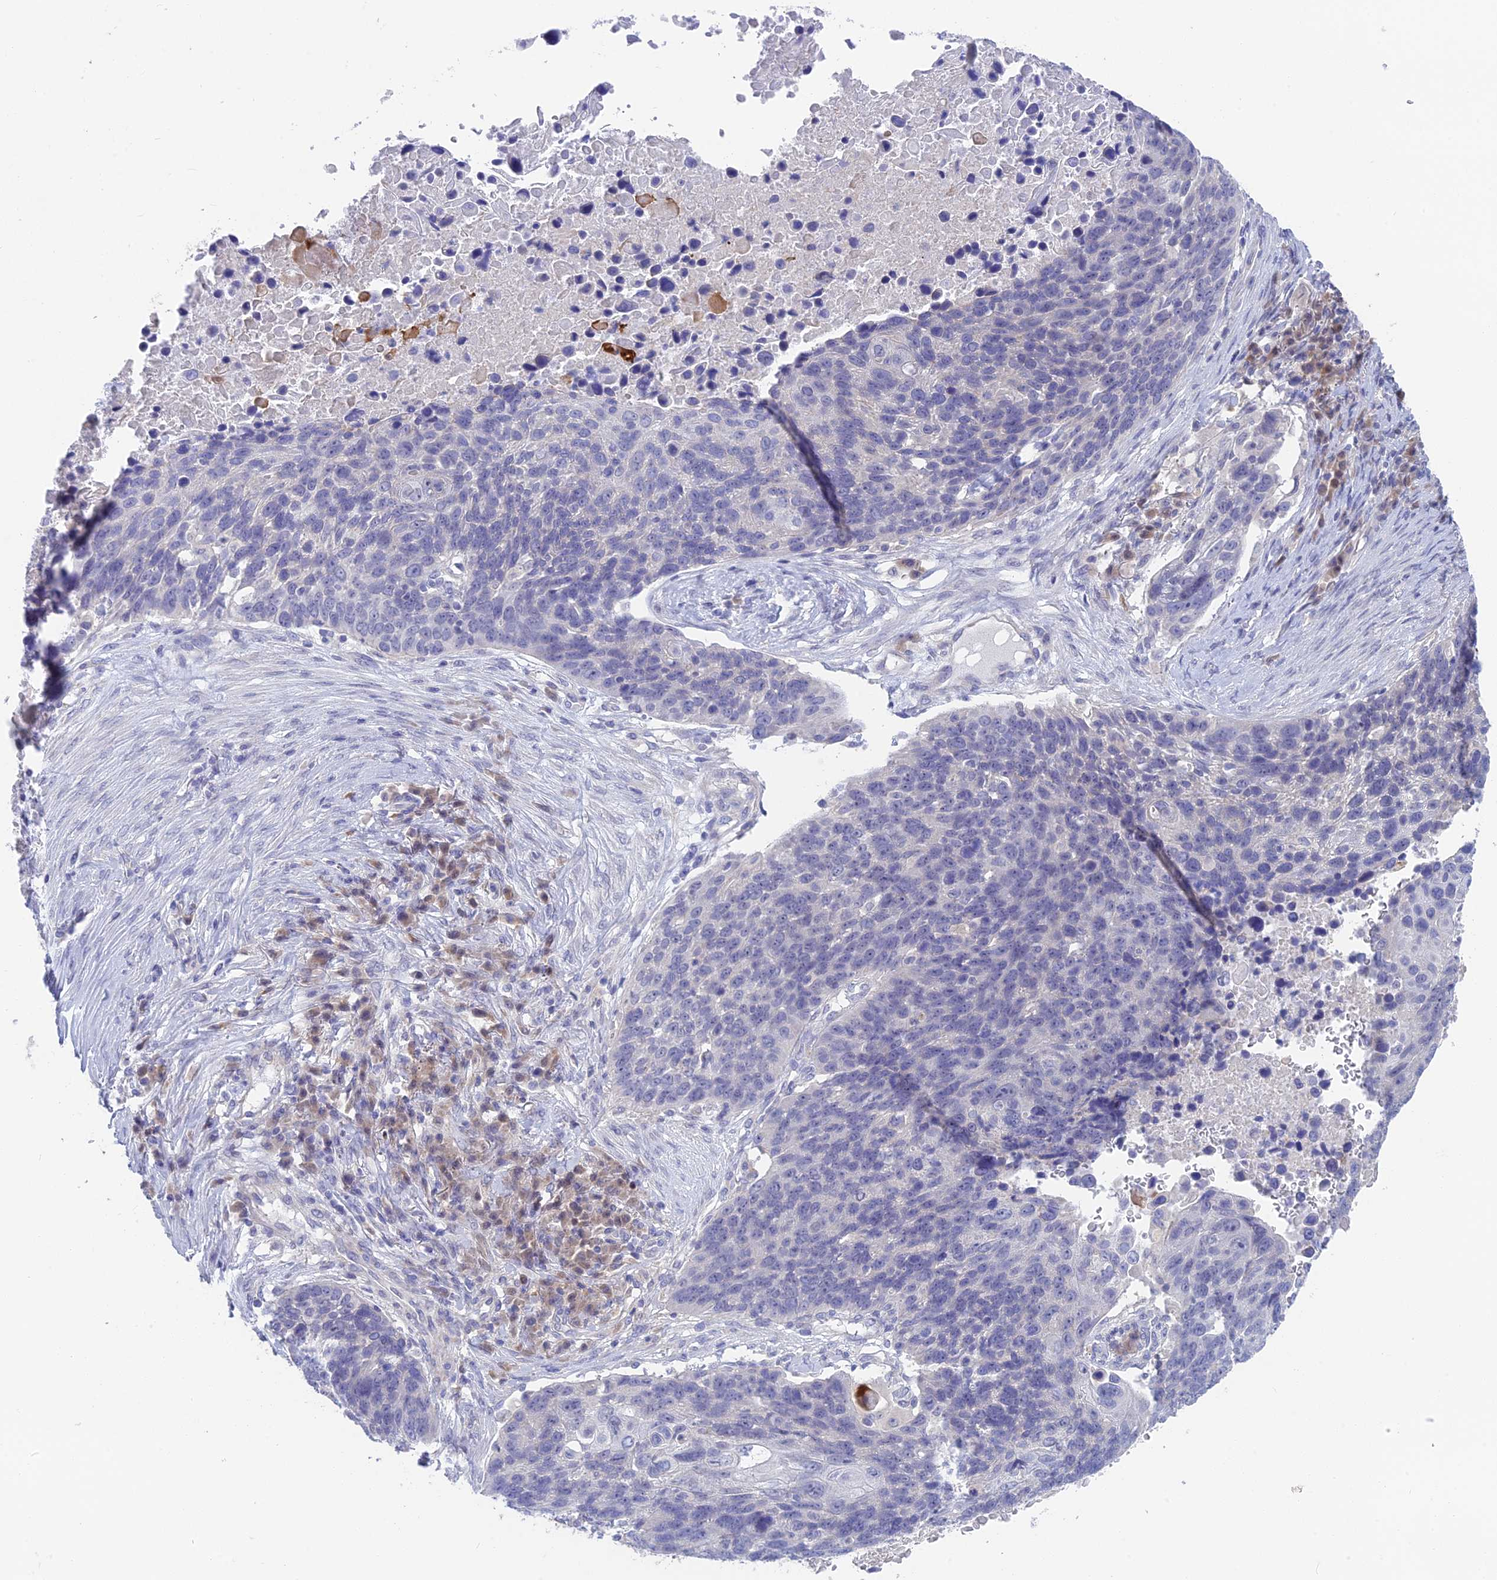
{"staining": {"intensity": "negative", "quantity": "none", "location": "none"}, "tissue": "lung cancer", "cell_type": "Tumor cells", "image_type": "cancer", "snomed": [{"axis": "morphology", "description": "Normal tissue, NOS"}, {"axis": "morphology", "description": "Squamous cell carcinoma, NOS"}, {"axis": "topography", "description": "Lymph node"}, {"axis": "topography", "description": "Lung"}], "caption": "An image of lung cancer (squamous cell carcinoma) stained for a protein reveals no brown staining in tumor cells.", "gene": "SNTN", "patient": {"sex": "male", "age": 66}}